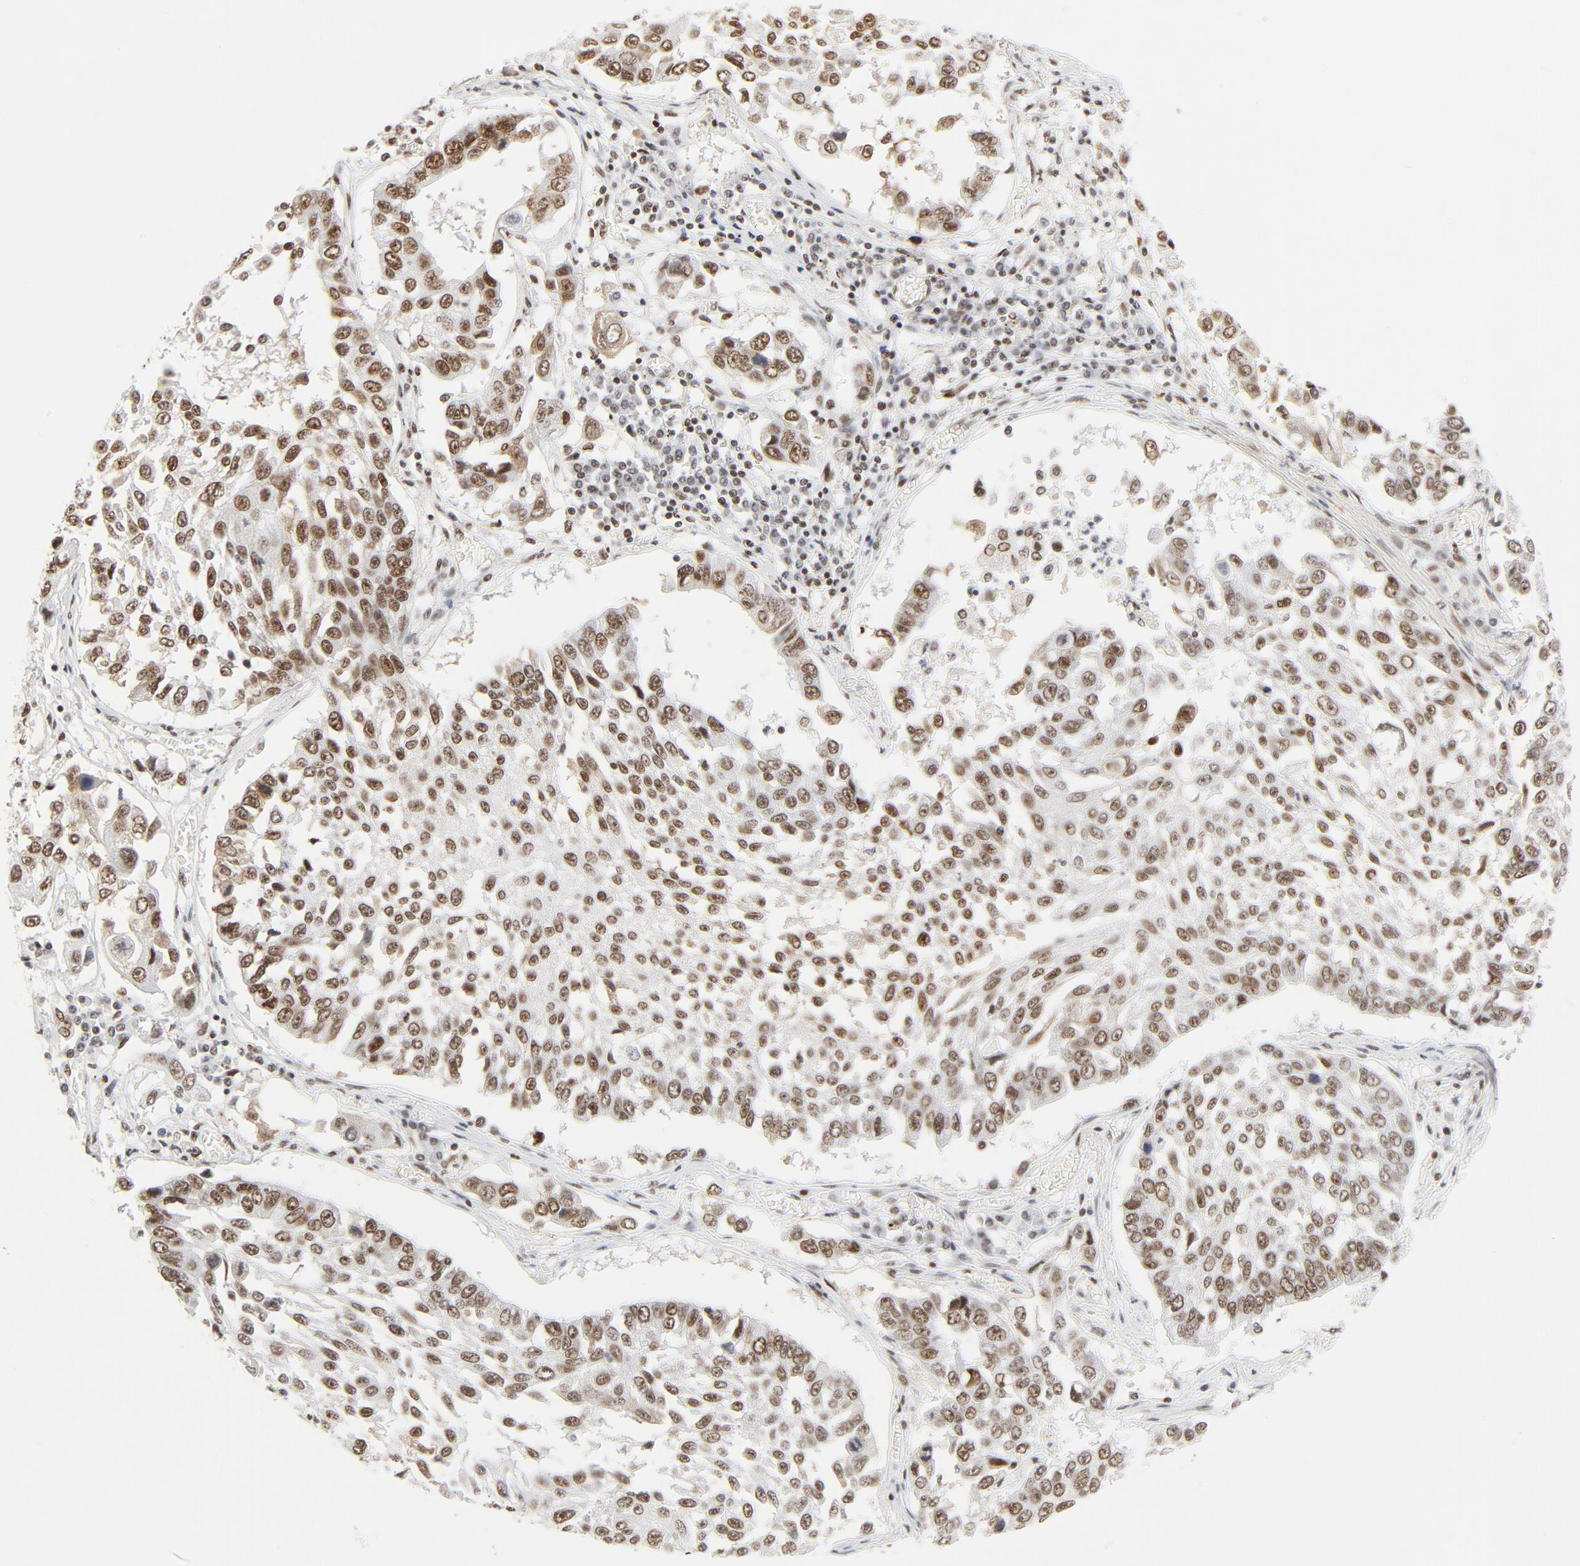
{"staining": {"intensity": "moderate", "quantity": ">75%", "location": "nuclear"}, "tissue": "lung cancer", "cell_type": "Tumor cells", "image_type": "cancer", "snomed": [{"axis": "morphology", "description": "Squamous cell carcinoma, NOS"}, {"axis": "topography", "description": "Lung"}], "caption": "A photomicrograph of human lung squamous cell carcinoma stained for a protein demonstrates moderate nuclear brown staining in tumor cells.", "gene": "GTF2H1", "patient": {"sex": "male", "age": 71}}